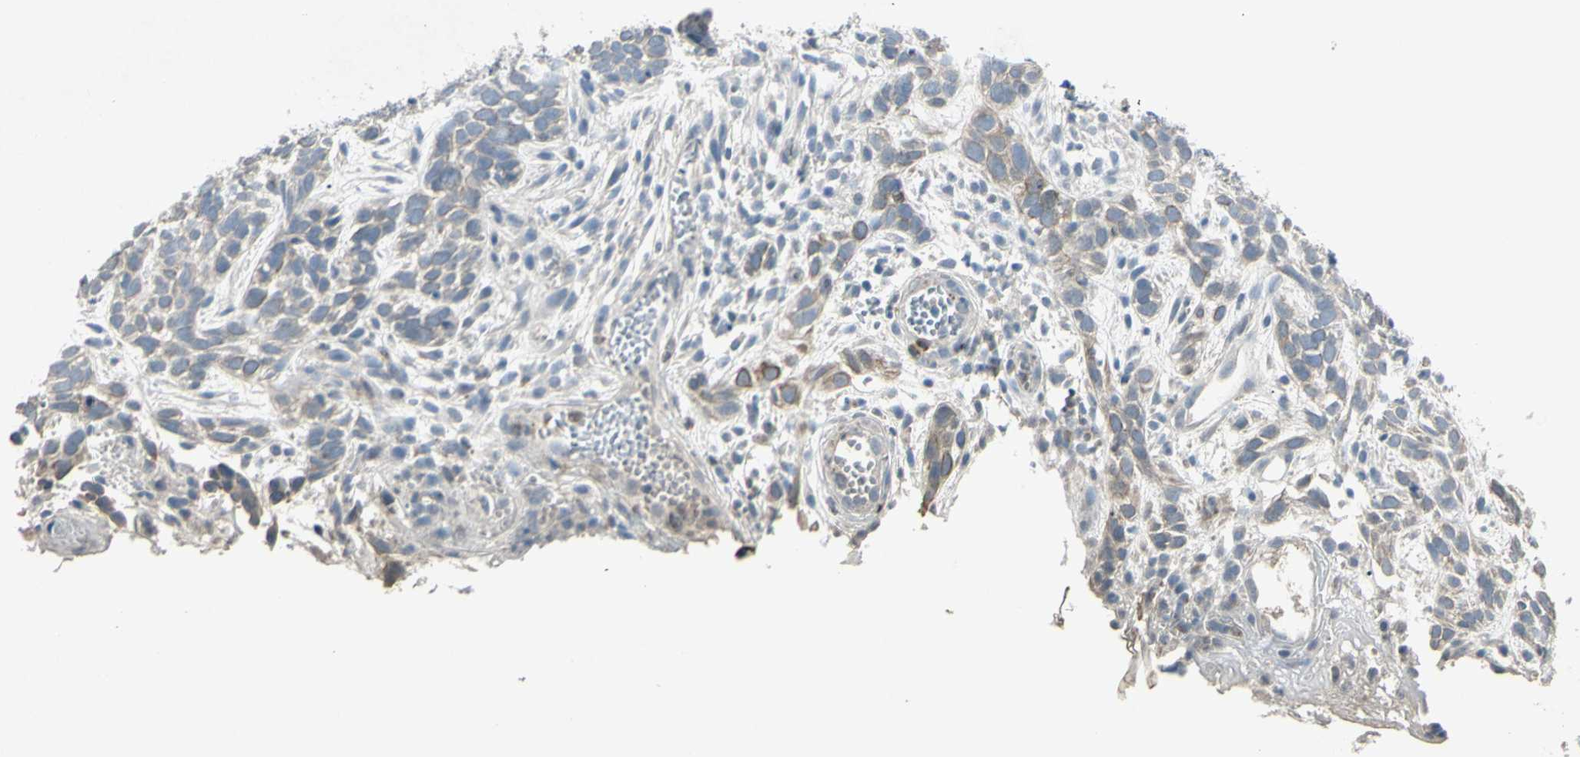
{"staining": {"intensity": "moderate", "quantity": "25%-75%", "location": "cytoplasmic/membranous"}, "tissue": "skin cancer", "cell_type": "Tumor cells", "image_type": "cancer", "snomed": [{"axis": "morphology", "description": "Basal cell carcinoma"}, {"axis": "topography", "description": "Skin"}], "caption": "Skin basal cell carcinoma tissue exhibits moderate cytoplasmic/membranous expression in approximately 25%-75% of tumor cells, visualized by immunohistochemistry. (brown staining indicates protein expression, while blue staining denotes nuclei).", "gene": "TIMM21", "patient": {"sex": "male", "age": 87}}